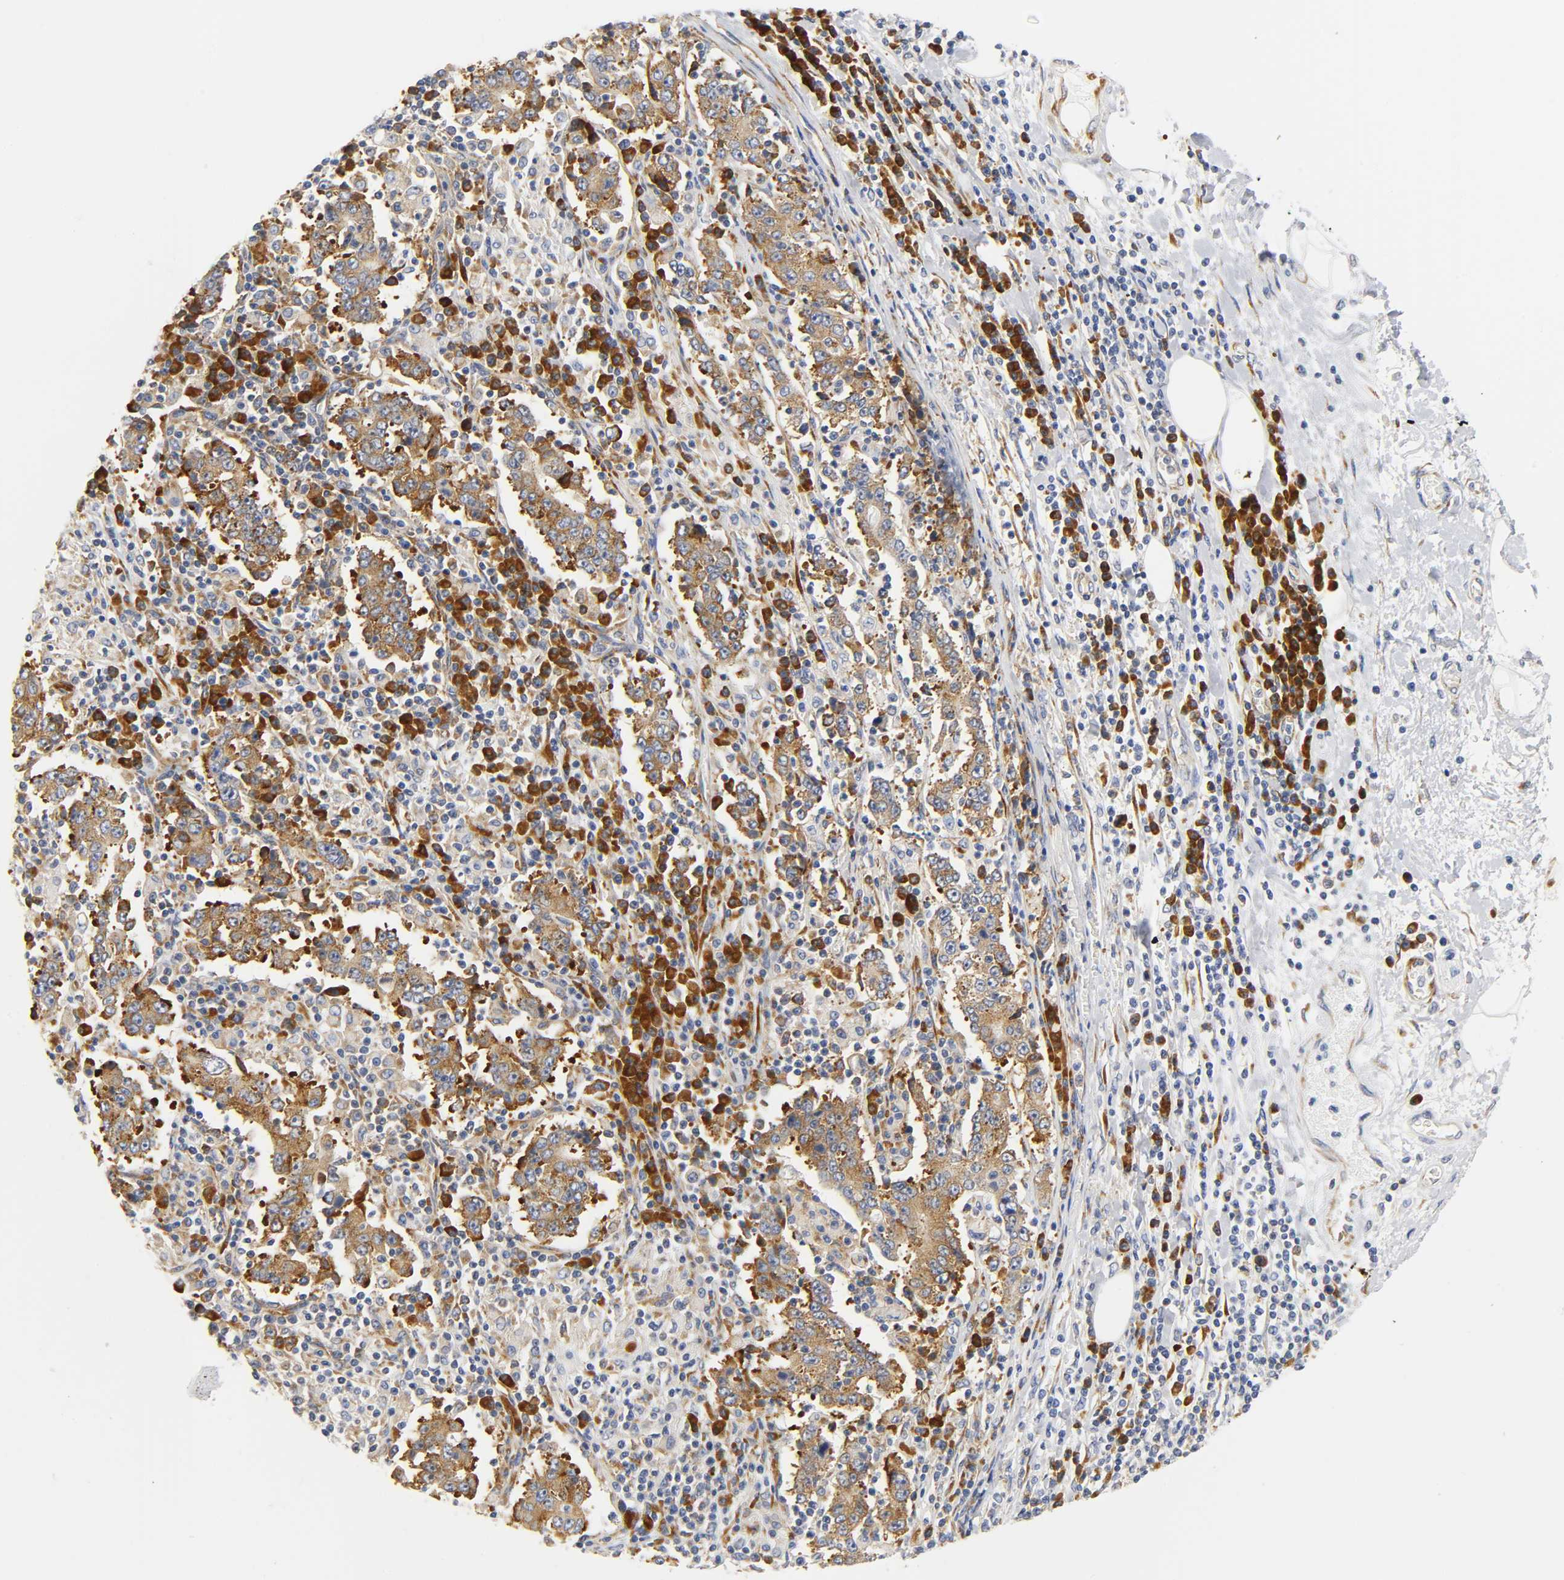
{"staining": {"intensity": "strong", "quantity": ">75%", "location": "cytoplasmic/membranous"}, "tissue": "stomach cancer", "cell_type": "Tumor cells", "image_type": "cancer", "snomed": [{"axis": "morphology", "description": "Normal tissue, NOS"}, {"axis": "morphology", "description": "Adenocarcinoma, NOS"}, {"axis": "topography", "description": "Stomach, upper"}, {"axis": "topography", "description": "Stomach"}], "caption": "A brown stain highlights strong cytoplasmic/membranous positivity of a protein in stomach cancer (adenocarcinoma) tumor cells.", "gene": "REL", "patient": {"sex": "male", "age": 59}}